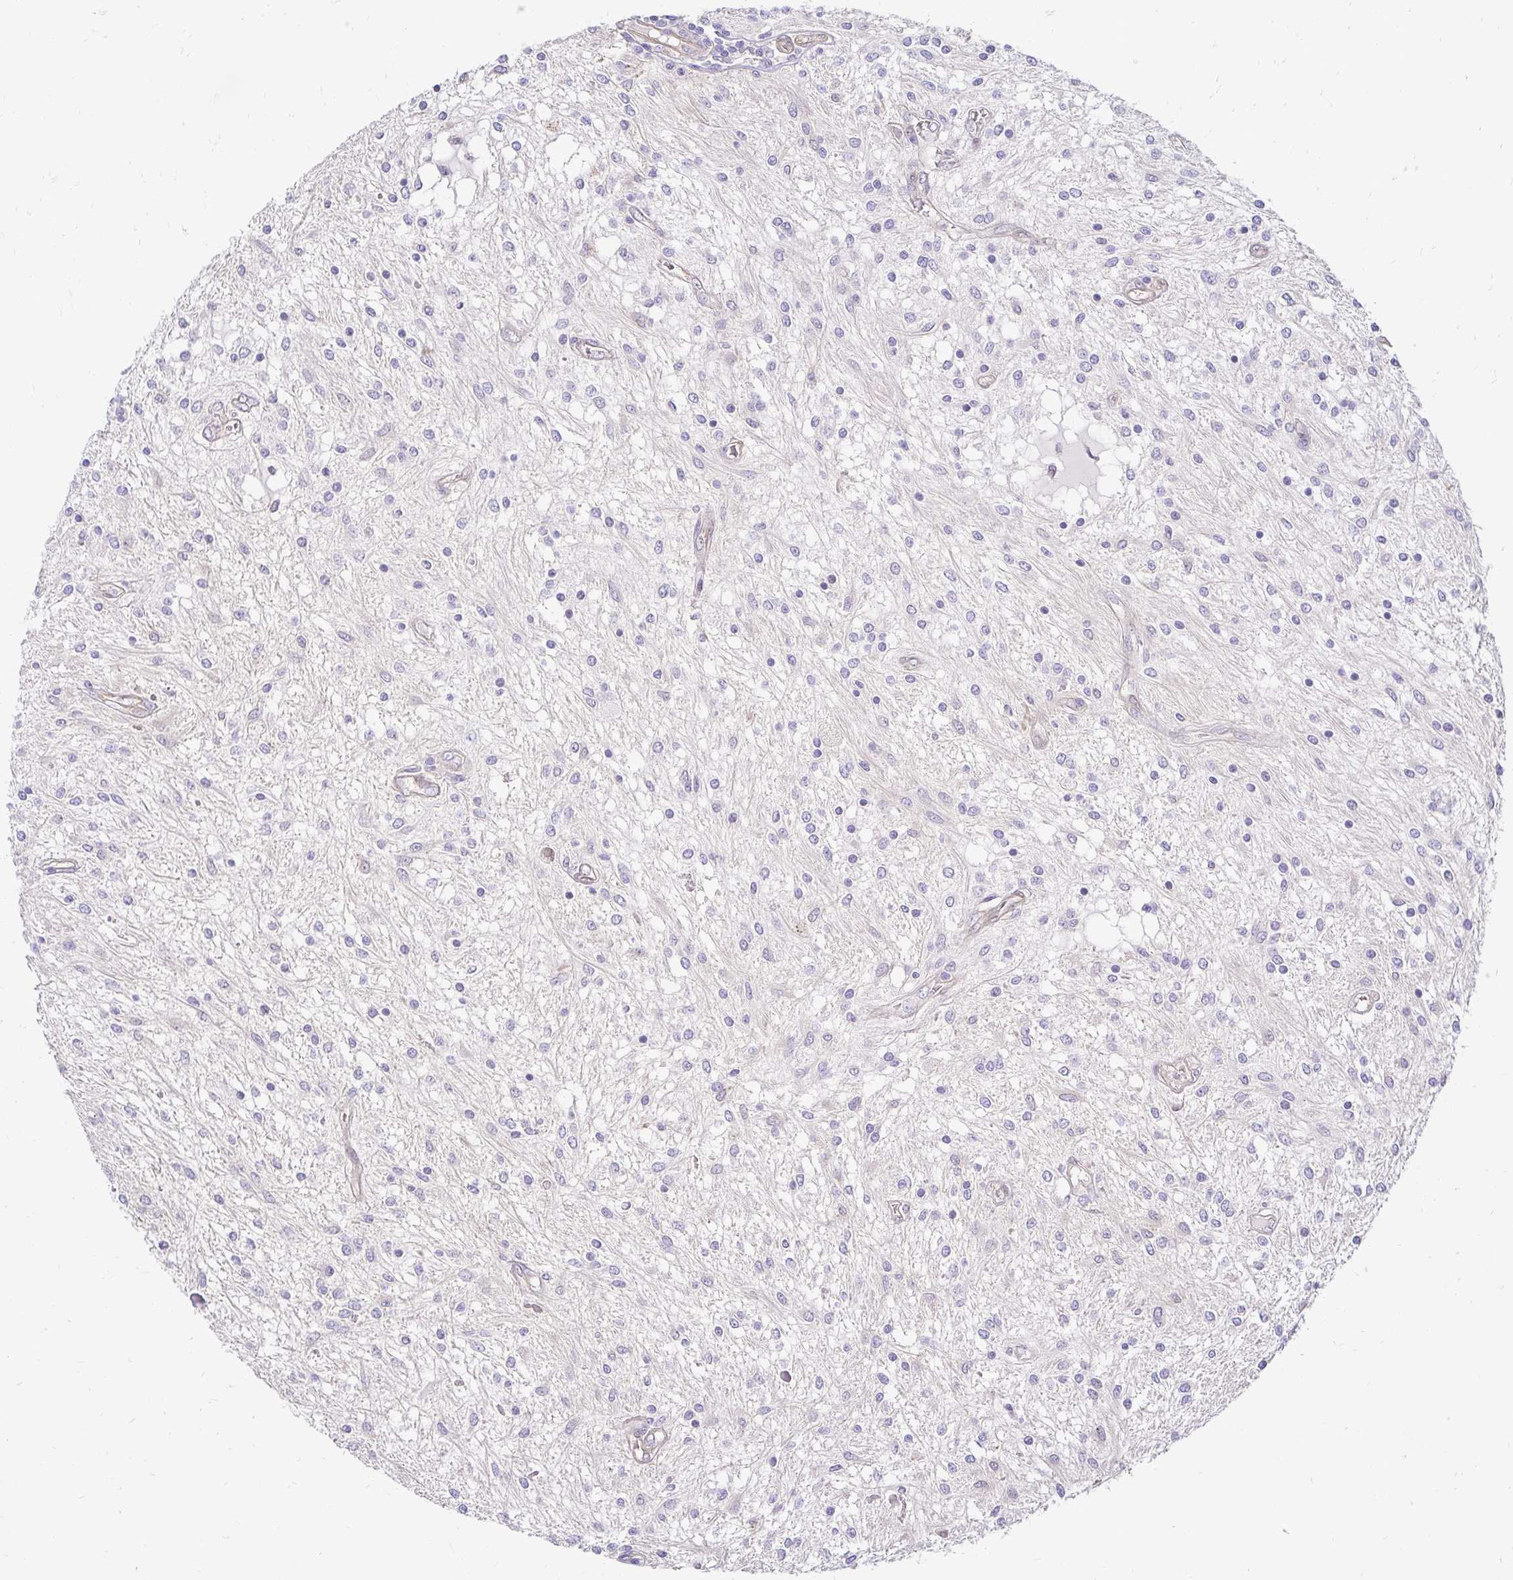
{"staining": {"intensity": "negative", "quantity": "none", "location": "none"}, "tissue": "glioma", "cell_type": "Tumor cells", "image_type": "cancer", "snomed": [{"axis": "morphology", "description": "Glioma, malignant, Low grade"}, {"axis": "topography", "description": "Cerebellum"}], "caption": "IHC histopathology image of human glioma stained for a protein (brown), which displays no positivity in tumor cells.", "gene": "YAP1", "patient": {"sex": "female", "age": 14}}